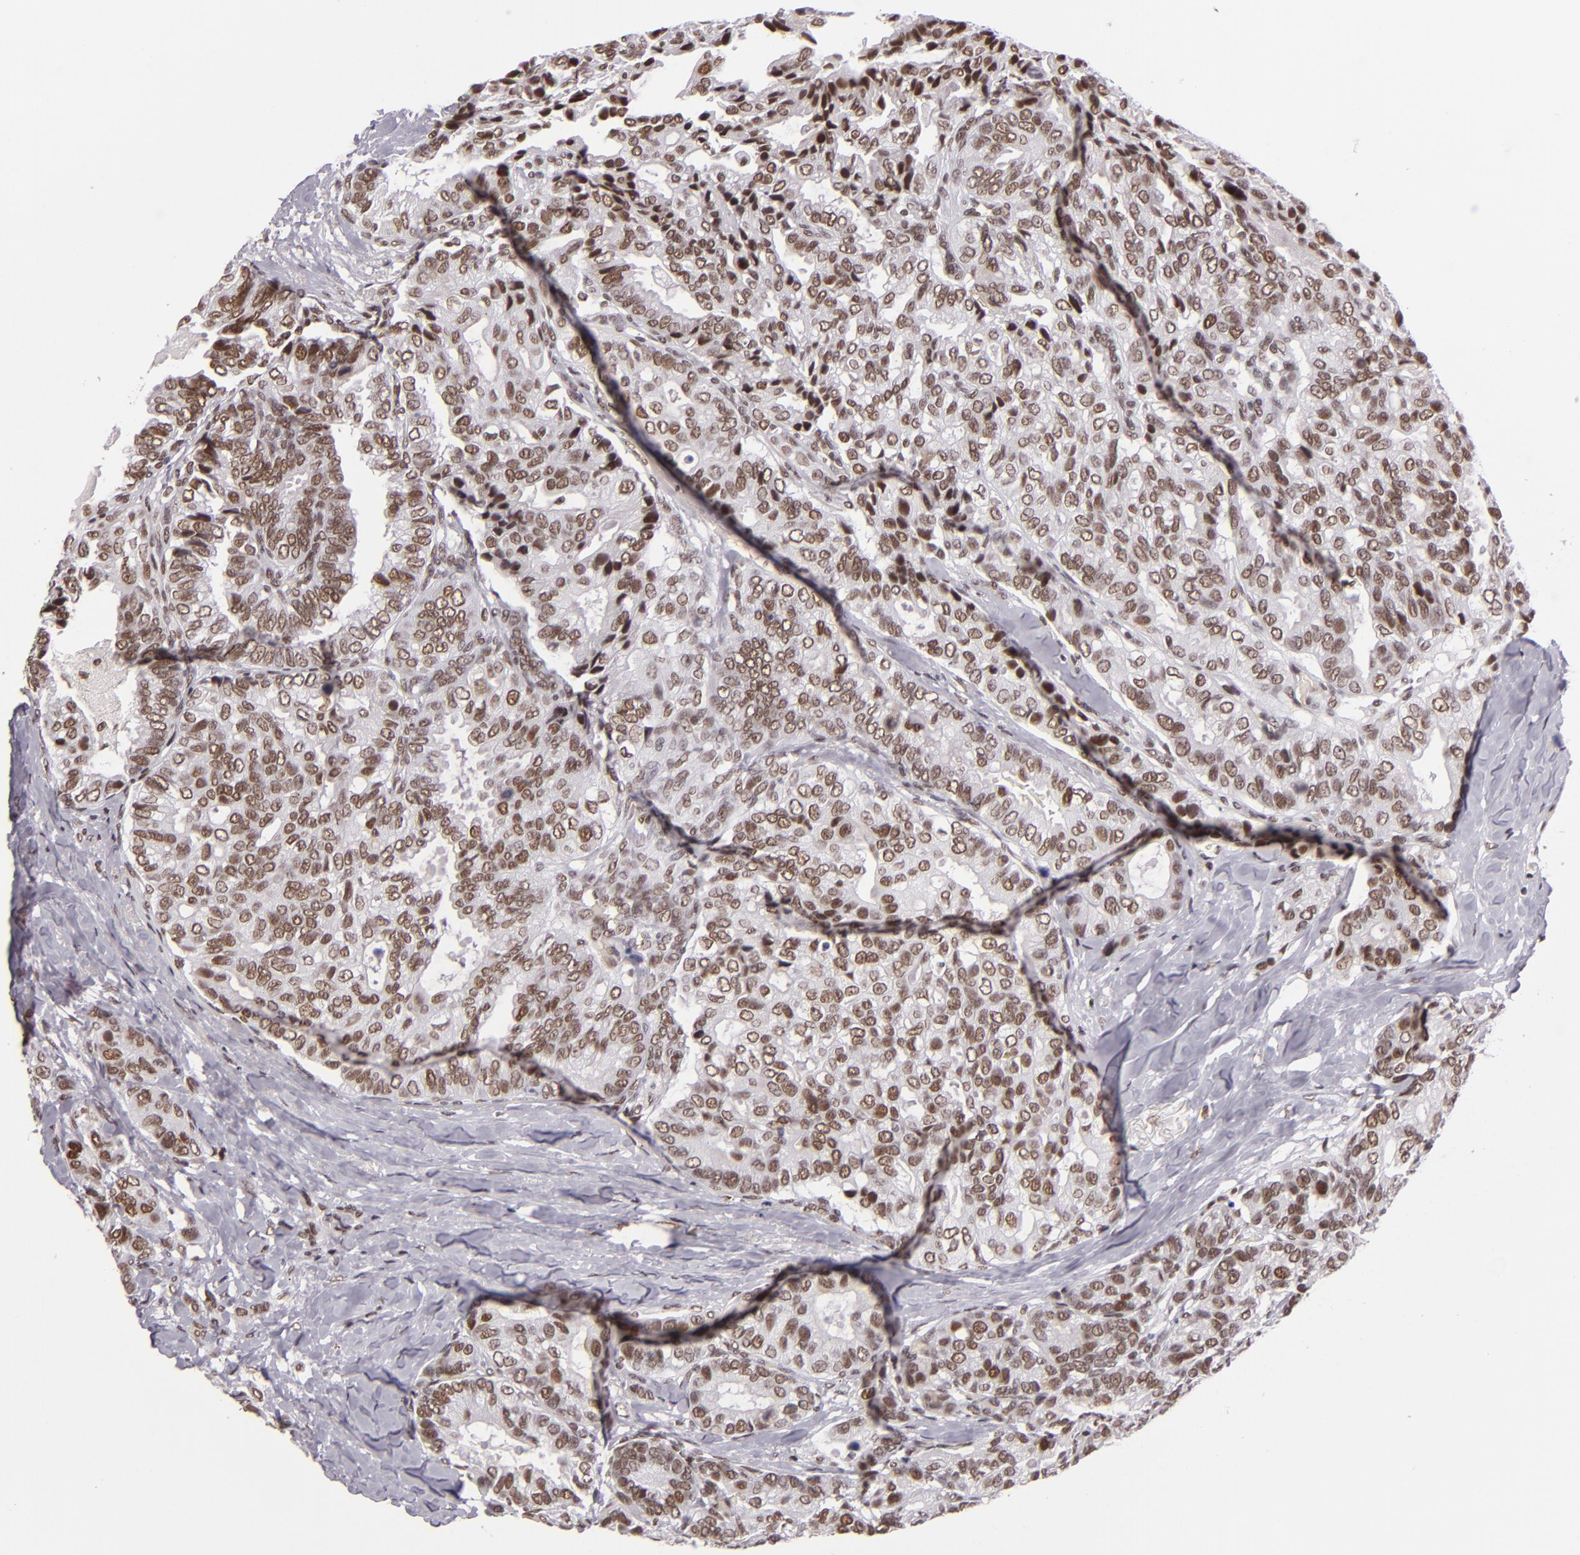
{"staining": {"intensity": "moderate", "quantity": ">75%", "location": "nuclear"}, "tissue": "breast cancer", "cell_type": "Tumor cells", "image_type": "cancer", "snomed": [{"axis": "morphology", "description": "Duct carcinoma"}, {"axis": "topography", "description": "Breast"}], "caption": "This histopathology image shows immunohistochemistry staining of human breast cancer, with medium moderate nuclear expression in about >75% of tumor cells.", "gene": "BRD8", "patient": {"sex": "female", "age": 69}}